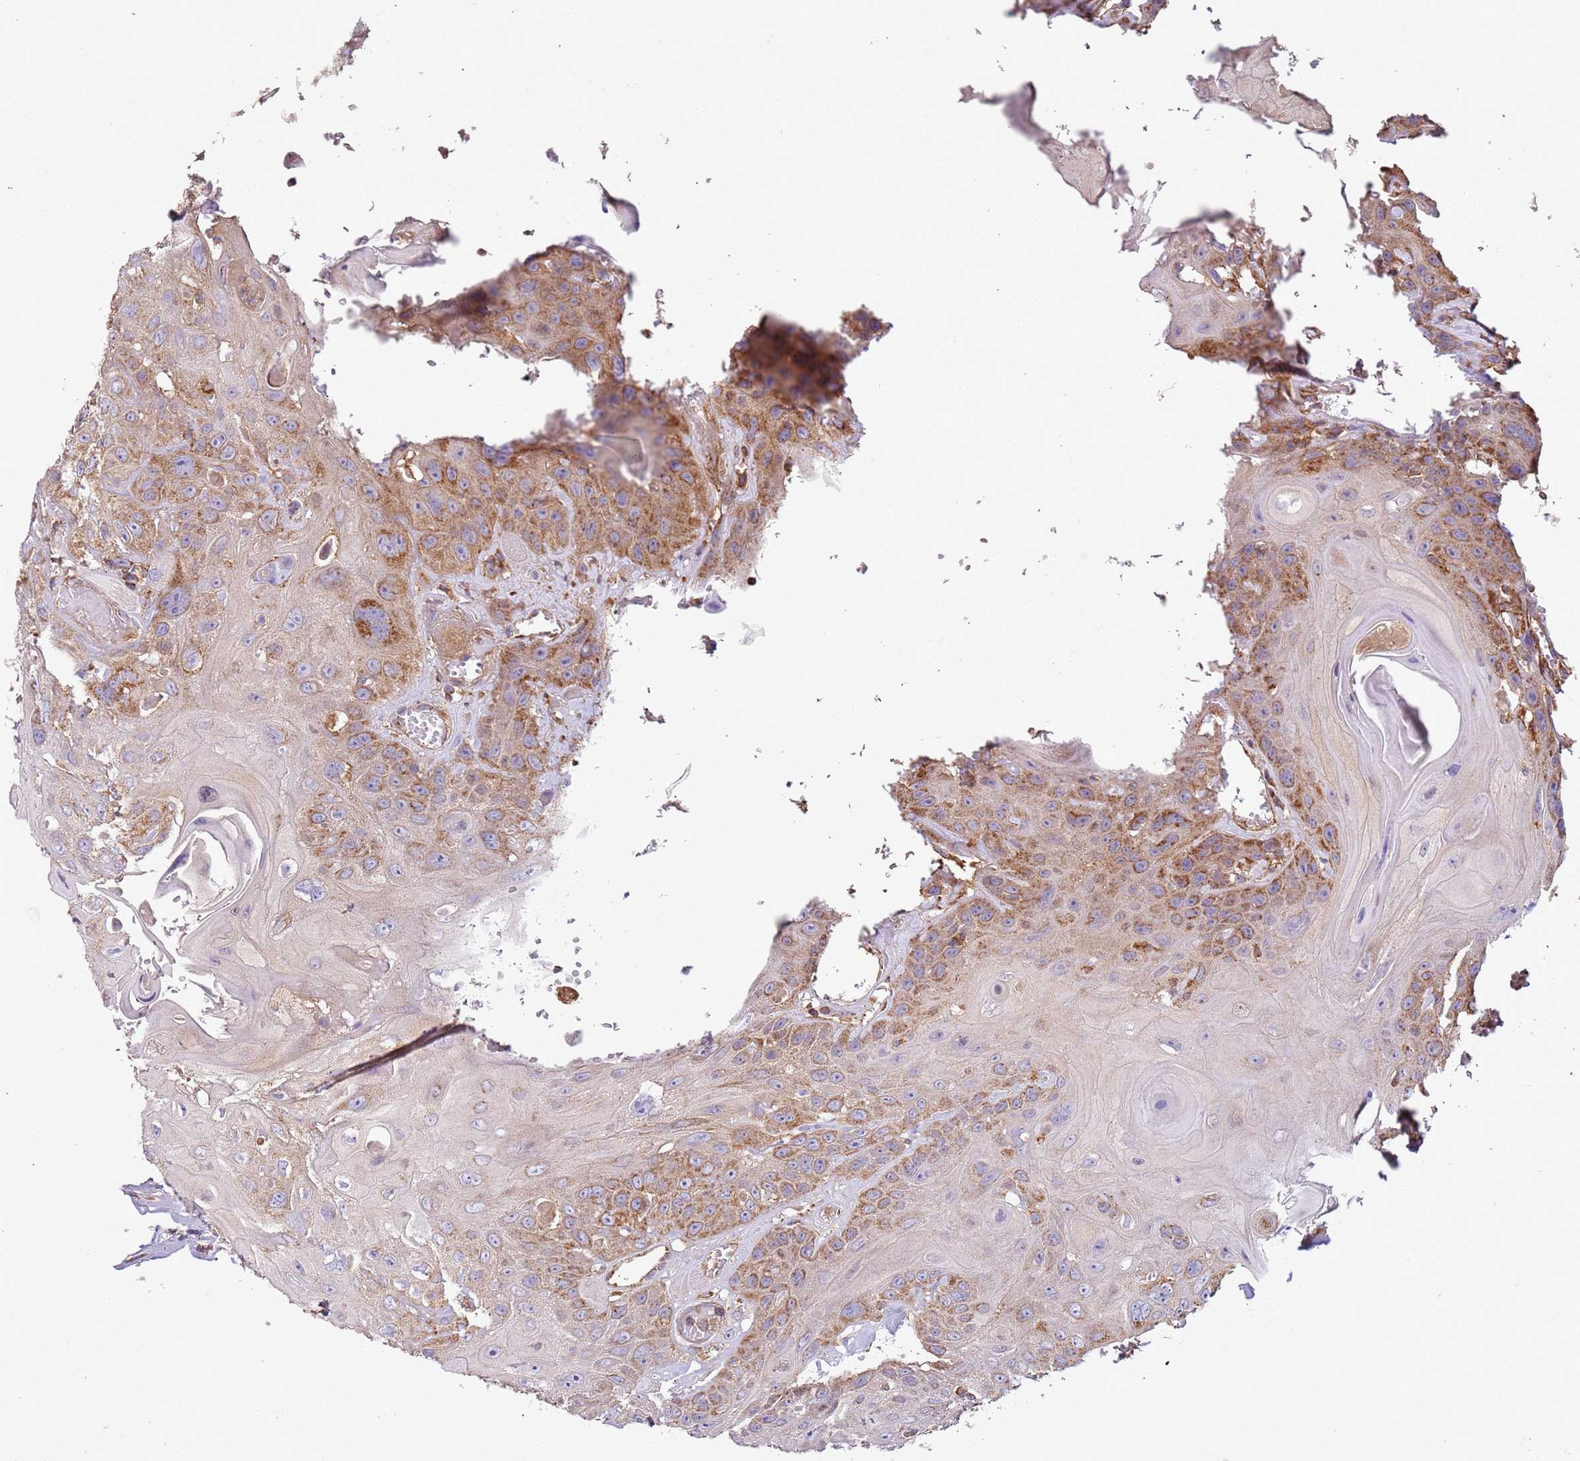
{"staining": {"intensity": "moderate", "quantity": ">75%", "location": "cytoplasmic/membranous"}, "tissue": "head and neck cancer", "cell_type": "Tumor cells", "image_type": "cancer", "snomed": [{"axis": "morphology", "description": "Squamous cell carcinoma, NOS"}, {"axis": "topography", "description": "Head-Neck"}], "caption": "Immunohistochemical staining of head and neck cancer (squamous cell carcinoma) exhibits medium levels of moderate cytoplasmic/membranous protein staining in about >75% of tumor cells.", "gene": "RMND5A", "patient": {"sex": "female", "age": 59}}